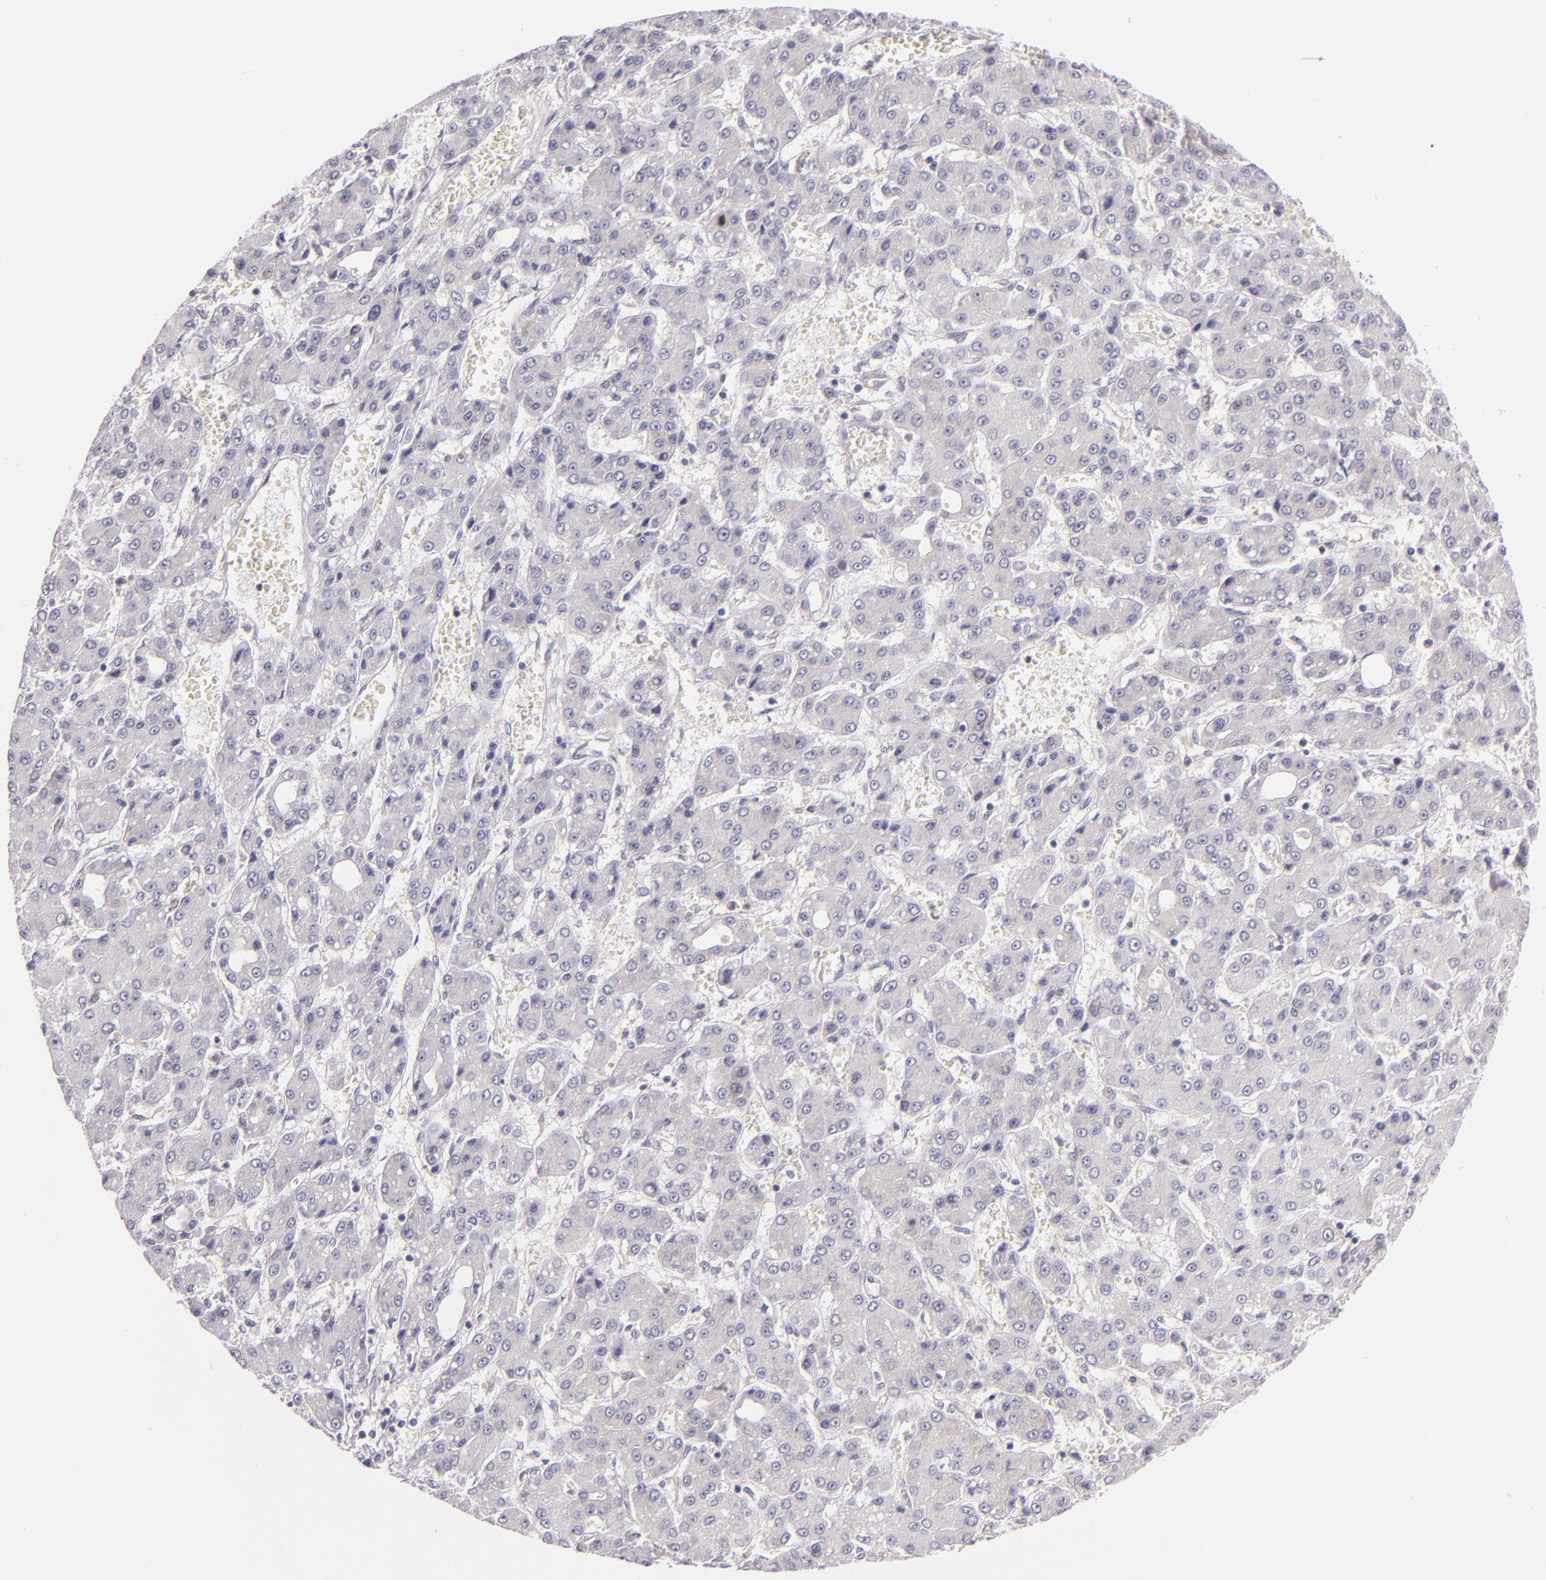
{"staining": {"intensity": "negative", "quantity": "none", "location": "none"}, "tissue": "liver cancer", "cell_type": "Tumor cells", "image_type": "cancer", "snomed": [{"axis": "morphology", "description": "Carcinoma, Hepatocellular, NOS"}, {"axis": "topography", "description": "Liver"}], "caption": "Tumor cells are negative for protein expression in human liver cancer. The staining is performed using DAB brown chromogen with nuclei counter-stained in using hematoxylin.", "gene": "UPF3B", "patient": {"sex": "male", "age": 69}}